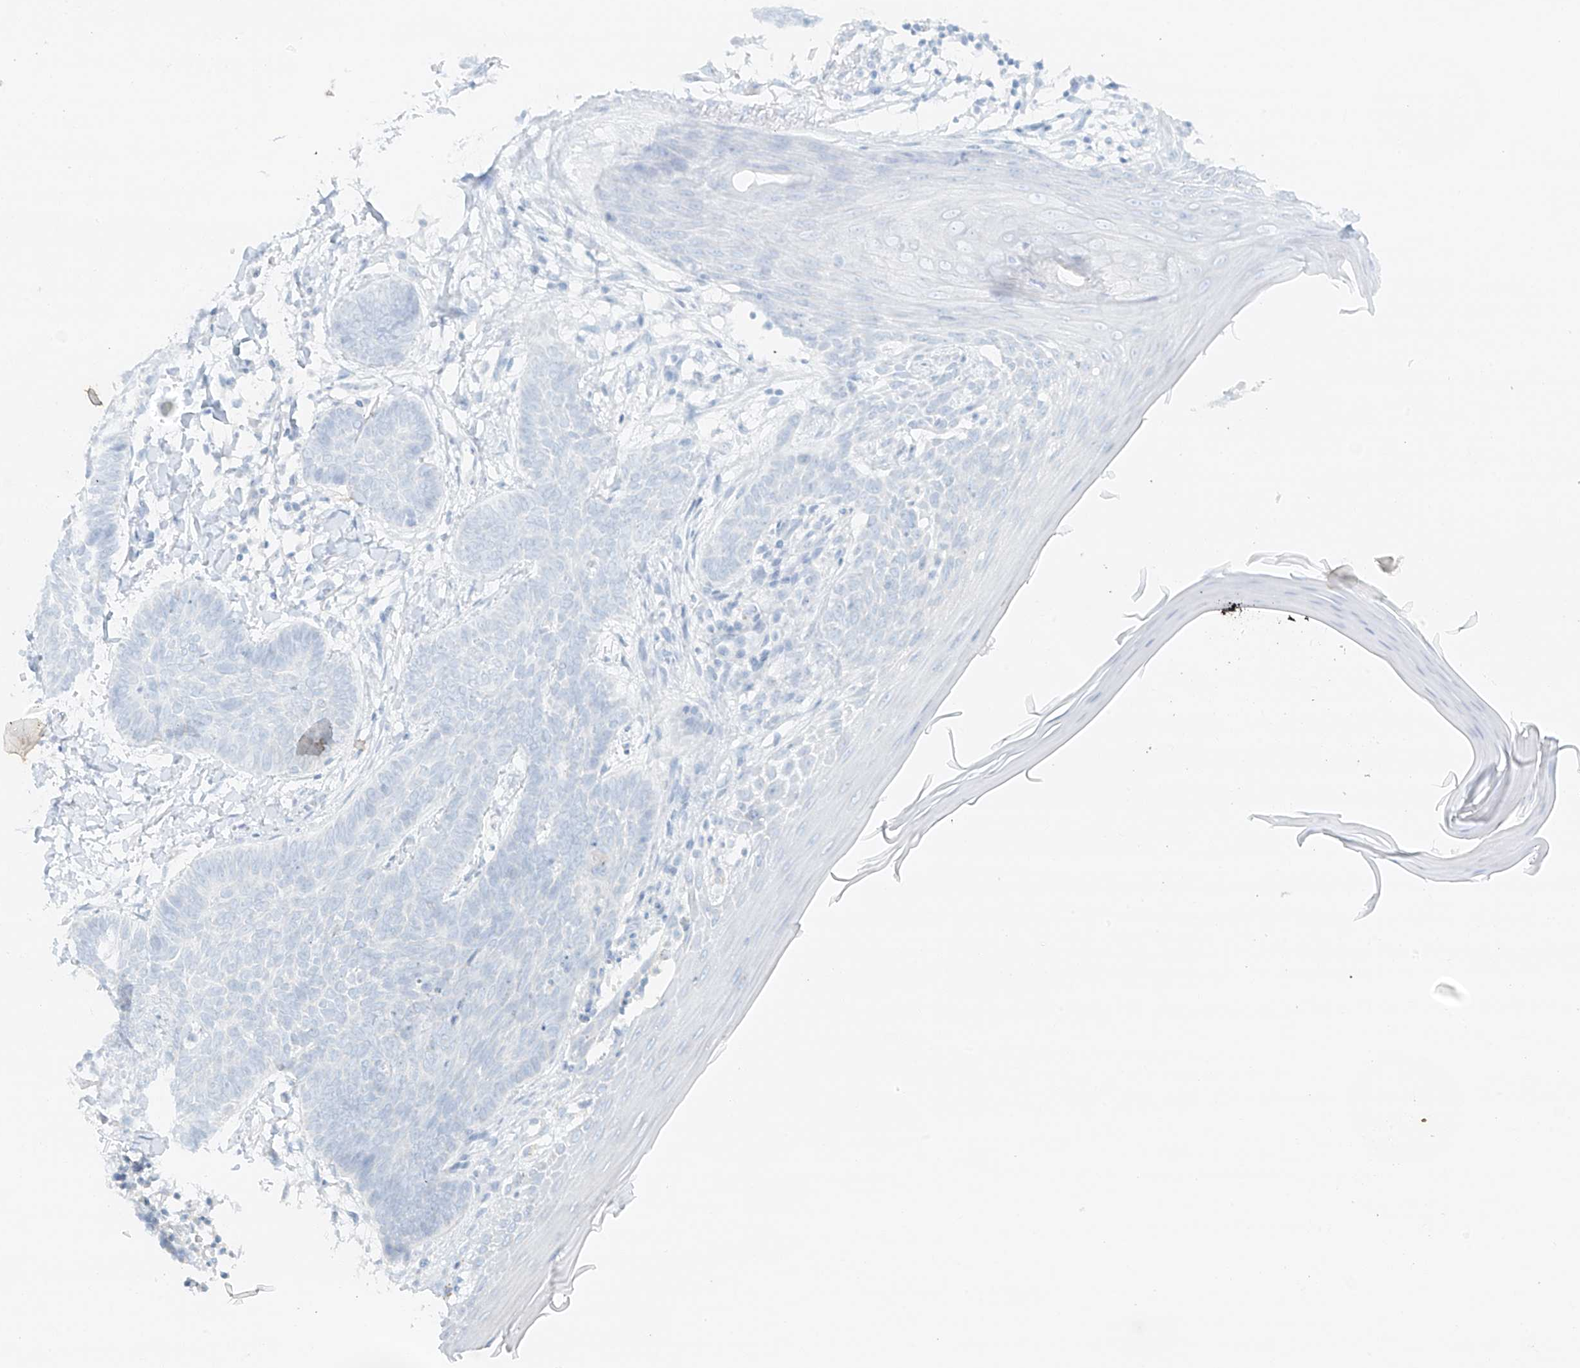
{"staining": {"intensity": "negative", "quantity": "none", "location": "none"}, "tissue": "skin cancer", "cell_type": "Tumor cells", "image_type": "cancer", "snomed": [{"axis": "morphology", "description": "Normal tissue, NOS"}, {"axis": "morphology", "description": "Basal cell carcinoma"}, {"axis": "topography", "description": "Skin"}], "caption": "This is an immunohistochemistry (IHC) image of human skin cancer (basal cell carcinoma). There is no staining in tumor cells.", "gene": "ANKZF1", "patient": {"sex": "male", "age": 50}}